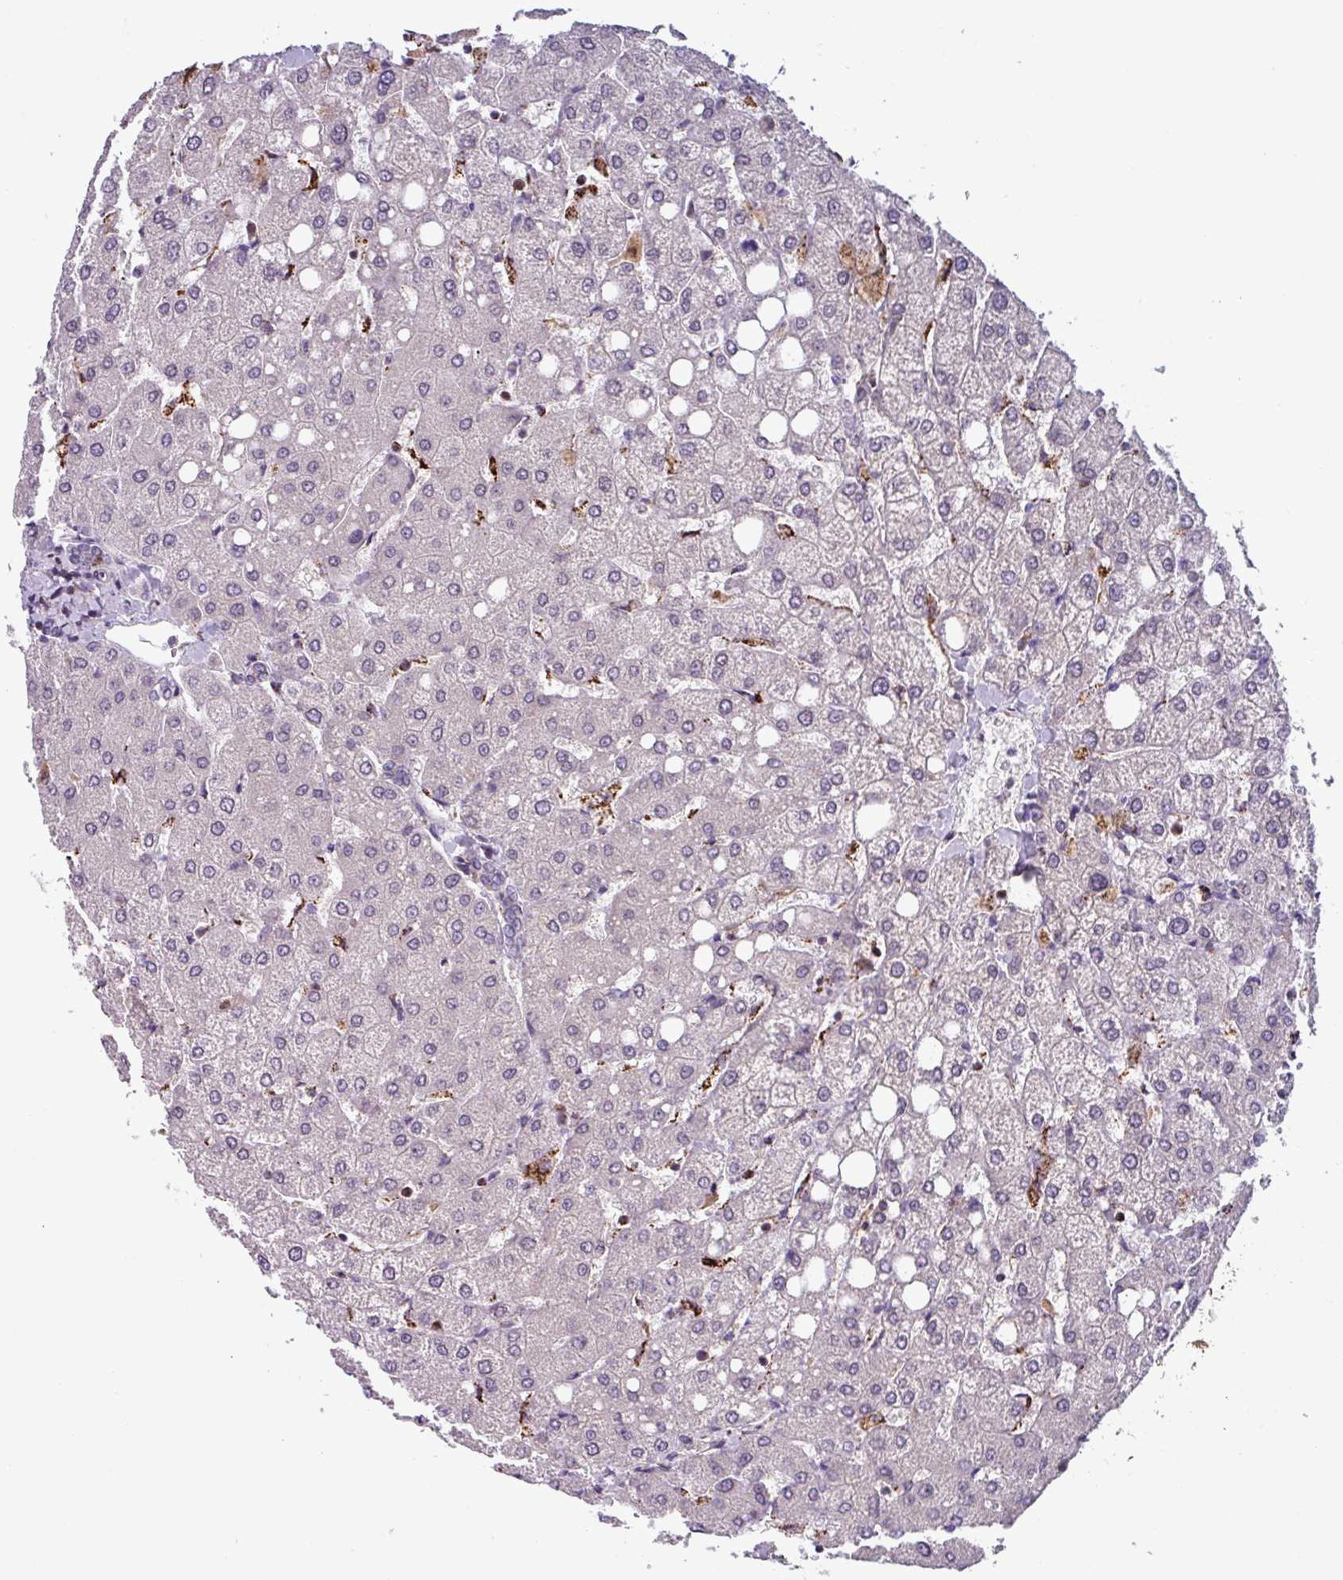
{"staining": {"intensity": "negative", "quantity": "none", "location": "none"}, "tissue": "liver", "cell_type": "Cholangiocytes", "image_type": "normal", "snomed": [{"axis": "morphology", "description": "Normal tissue, NOS"}, {"axis": "topography", "description": "Liver"}], "caption": "This is an immunohistochemistry image of benign liver. There is no positivity in cholangiocytes.", "gene": "AKIRIN1", "patient": {"sex": "female", "age": 54}}